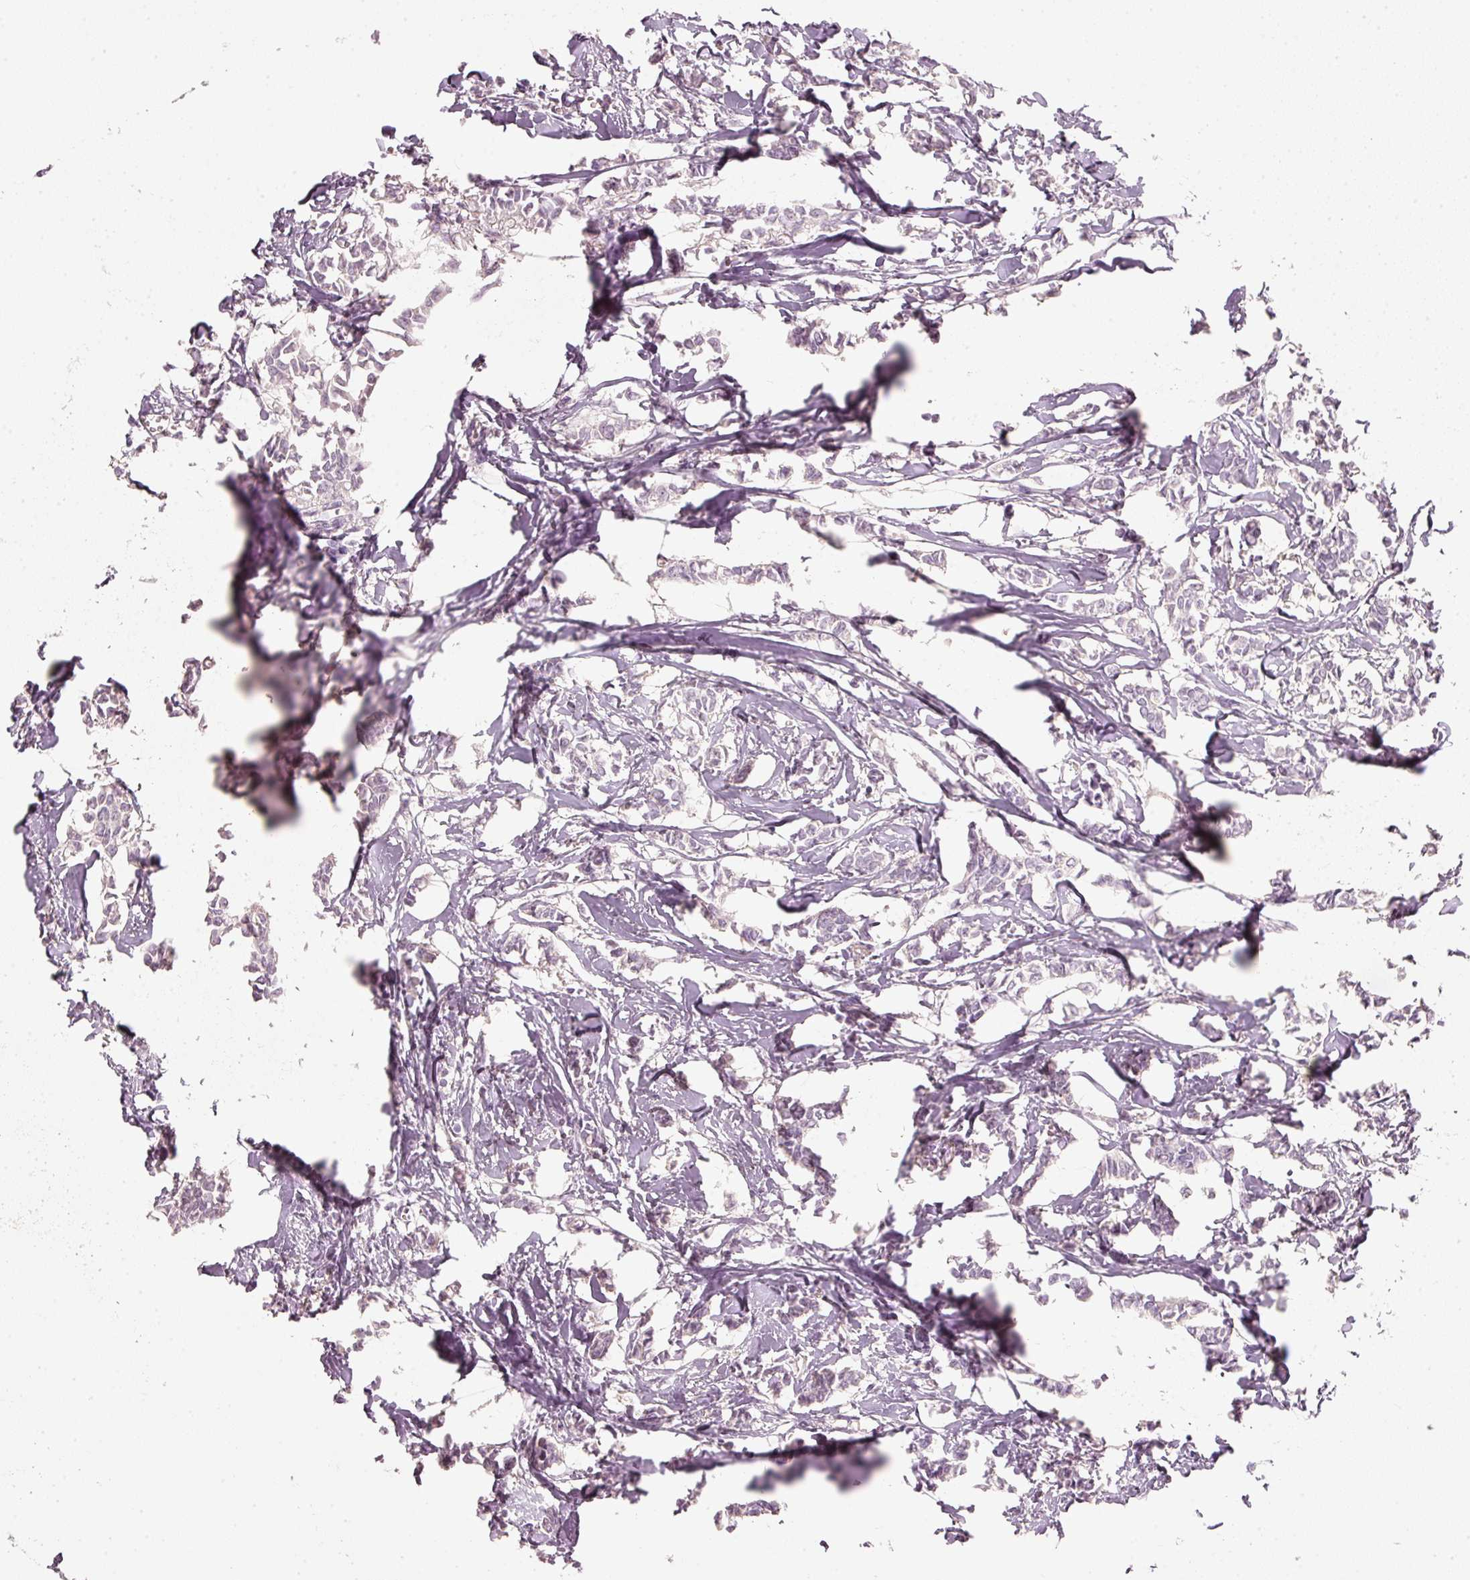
{"staining": {"intensity": "negative", "quantity": "none", "location": "none"}, "tissue": "breast cancer", "cell_type": "Tumor cells", "image_type": "cancer", "snomed": [{"axis": "morphology", "description": "Duct carcinoma"}, {"axis": "topography", "description": "Breast"}], "caption": "Protein analysis of intraductal carcinoma (breast) shows no significant positivity in tumor cells.", "gene": "STEAP1", "patient": {"sex": "female", "age": 41}}